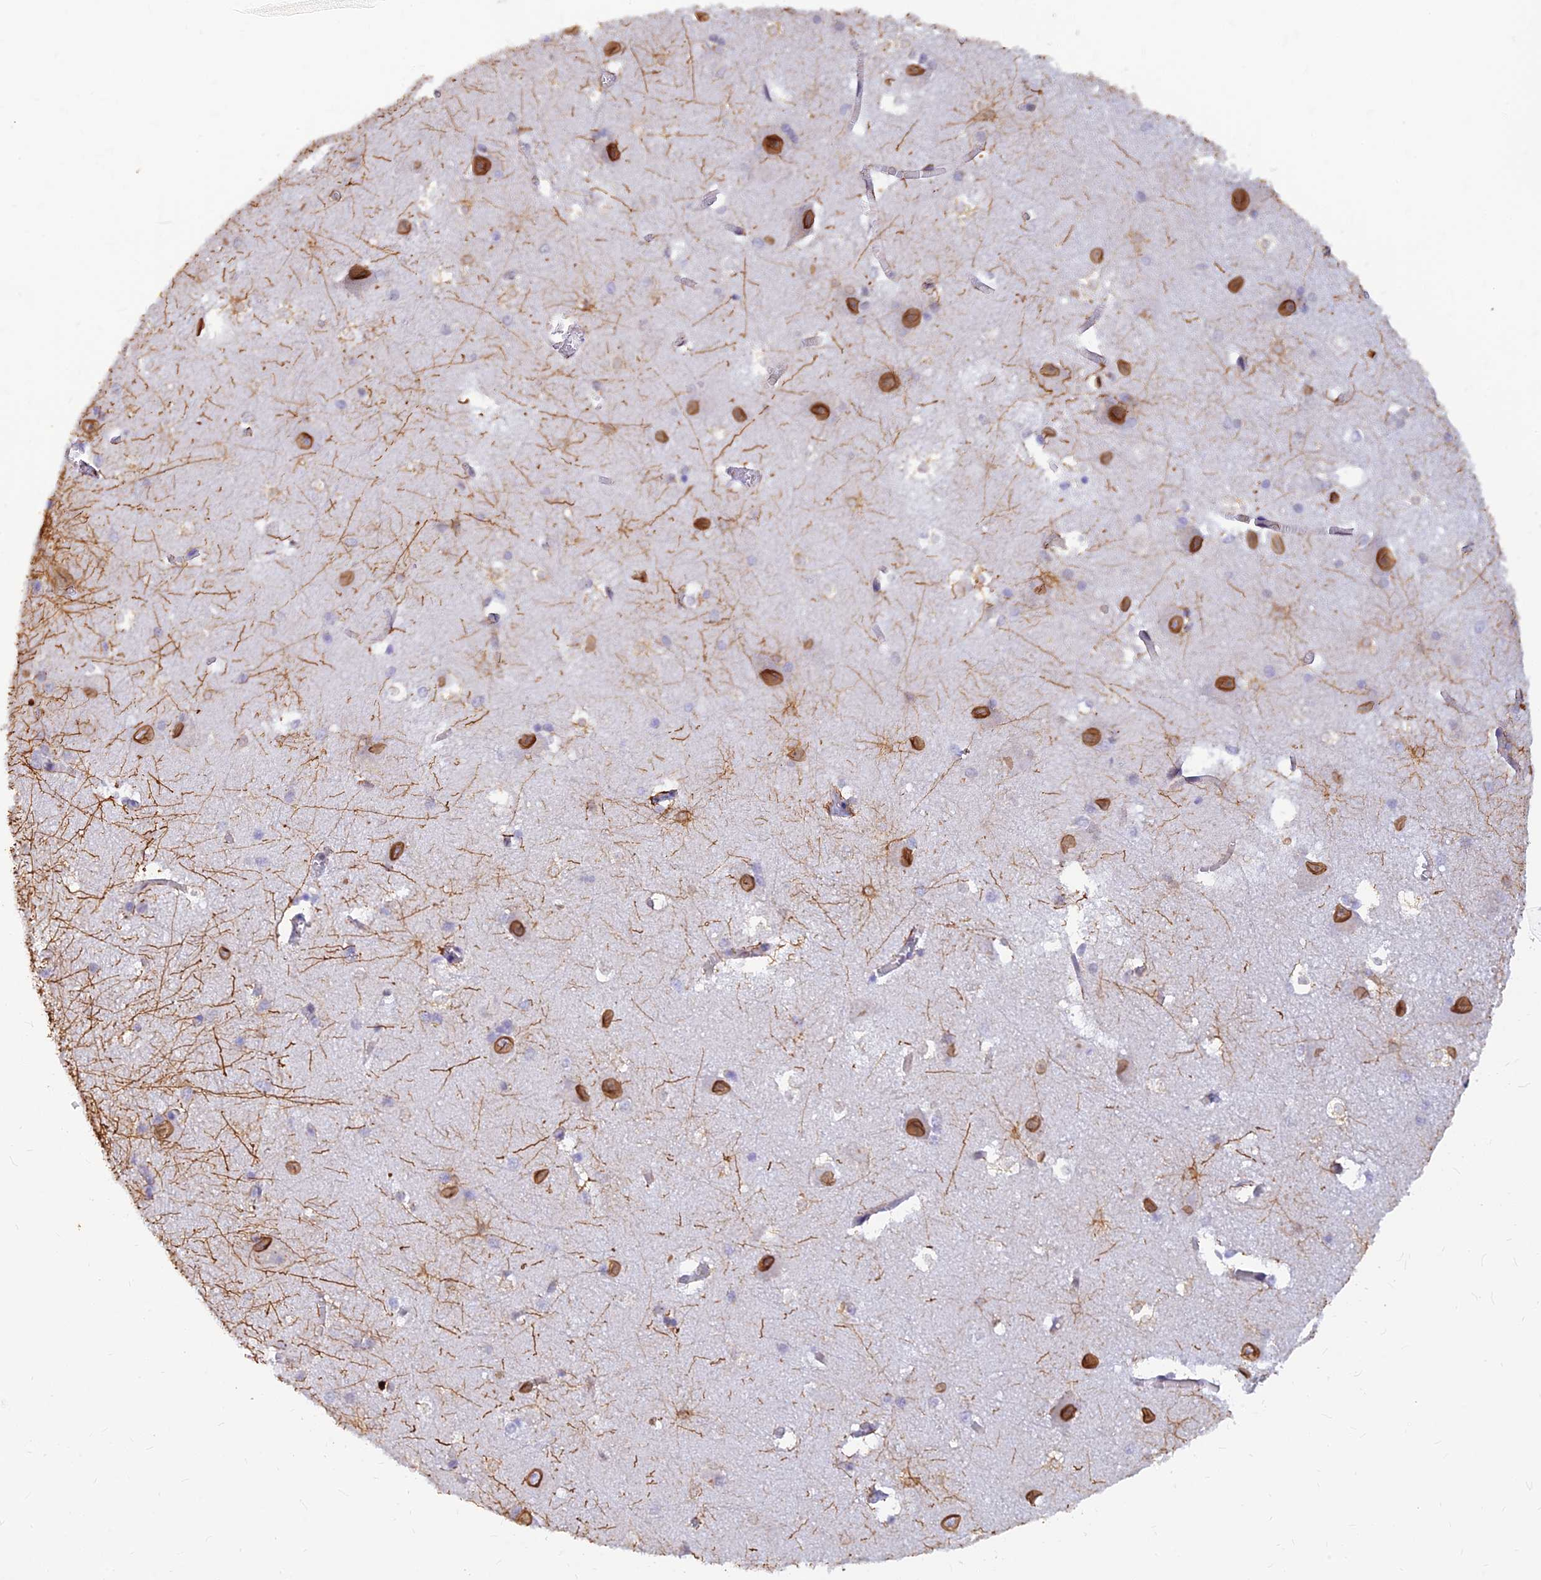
{"staining": {"intensity": "strong", "quantity": "<25%", "location": "cytoplasmic/membranous"}, "tissue": "caudate", "cell_type": "Glial cells", "image_type": "normal", "snomed": [{"axis": "morphology", "description": "Normal tissue, NOS"}, {"axis": "topography", "description": "Lateral ventricle wall"}], "caption": "An immunohistochemistry (IHC) histopathology image of benign tissue is shown. Protein staining in brown labels strong cytoplasmic/membranous positivity in caudate within glial cells.", "gene": "ALDH1L2", "patient": {"sex": "male", "age": 37}}